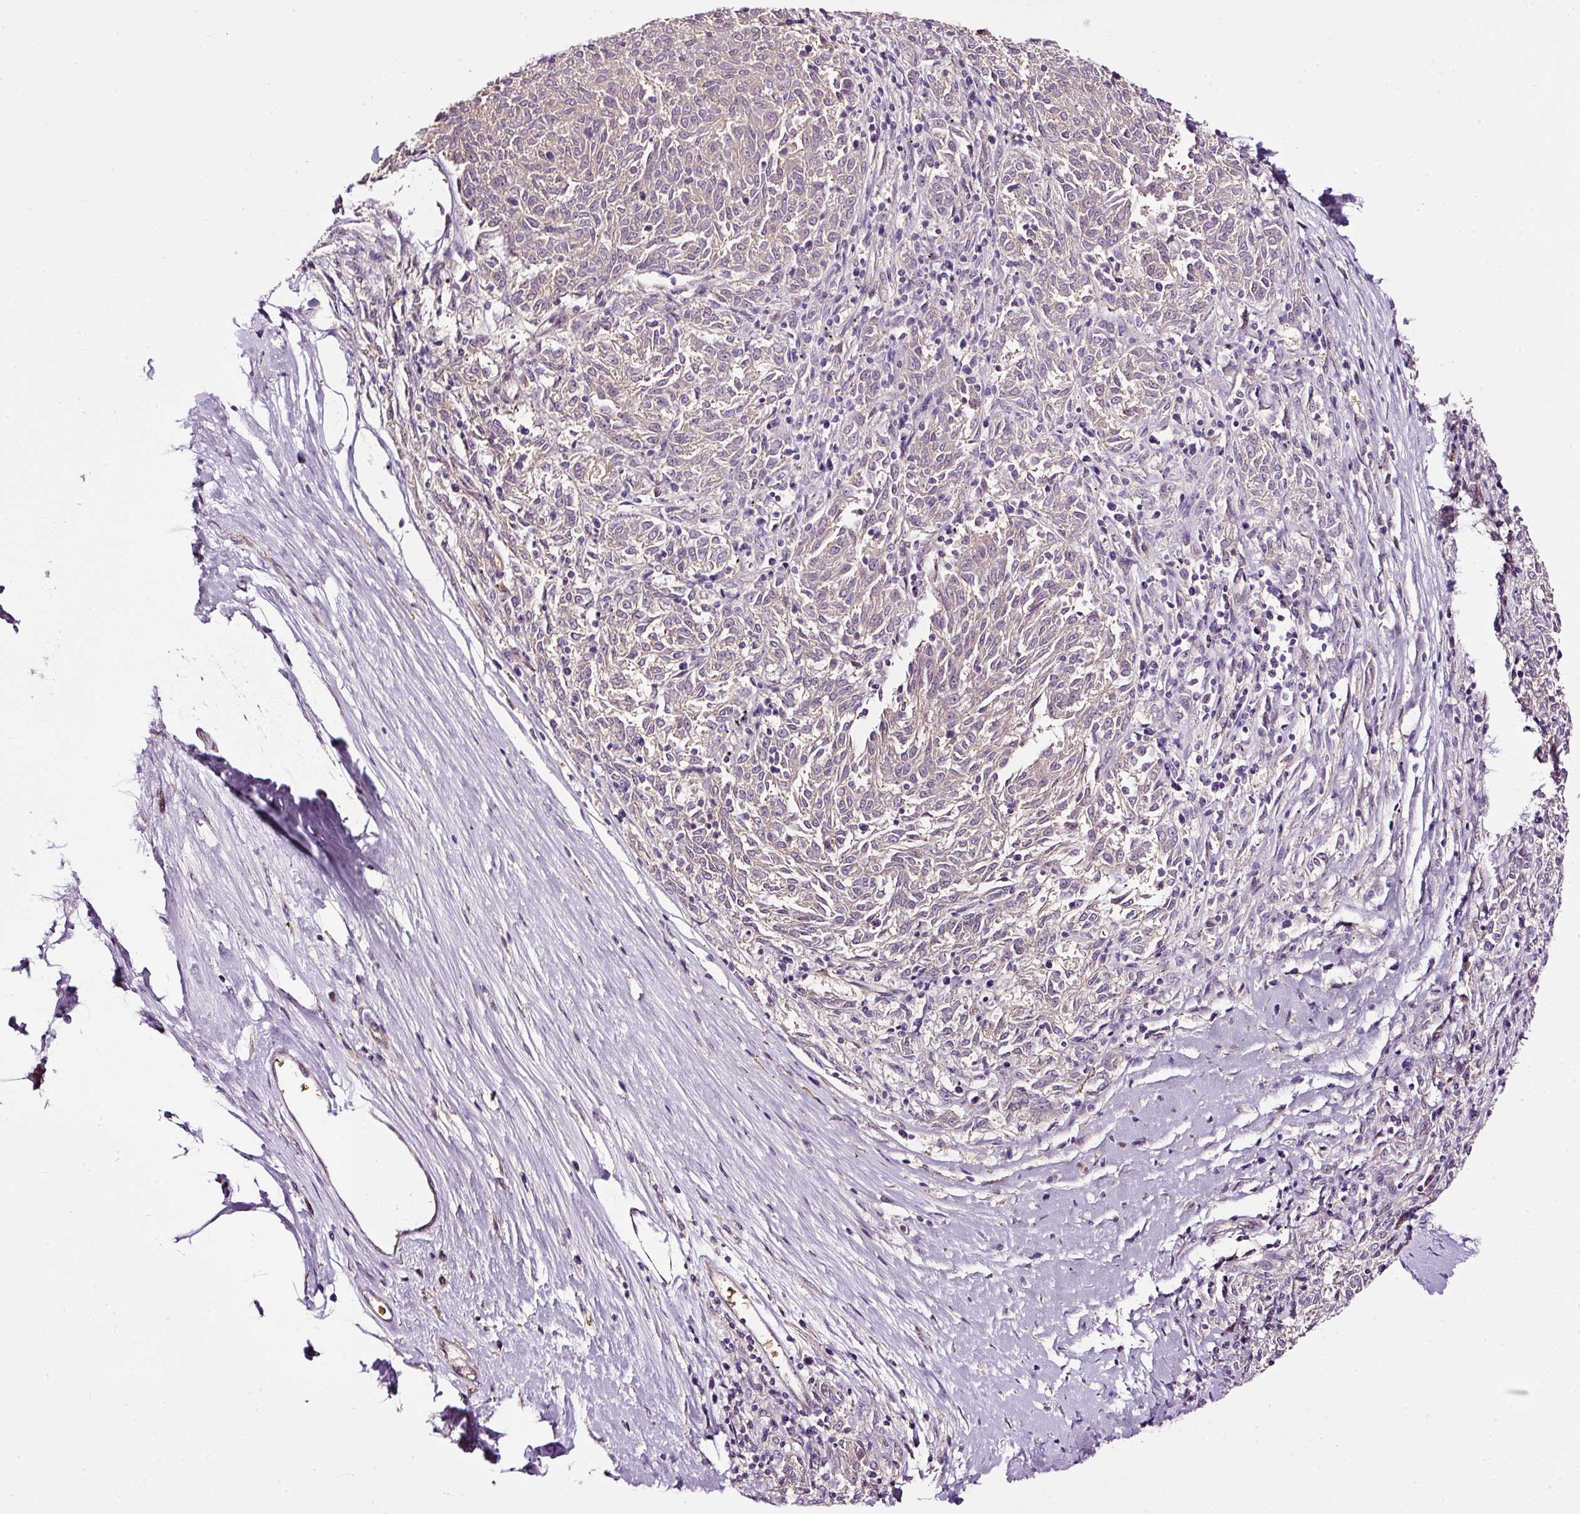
{"staining": {"intensity": "negative", "quantity": "none", "location": "none"}, "tissue": "melanoma", "cell_type": "Tumor cells", "image_type": "cancer", "snomed": [{"axis": "morphology", "description": "Malignant melanoma, NOS"}, {"axis": "topography", "description": "Skin"}], "caption": "The photomicrograph exhibits no staining of tumor cells in melanoma.", "gene": "USHBP1", "patient": {"sex": "female", "age": 72}}